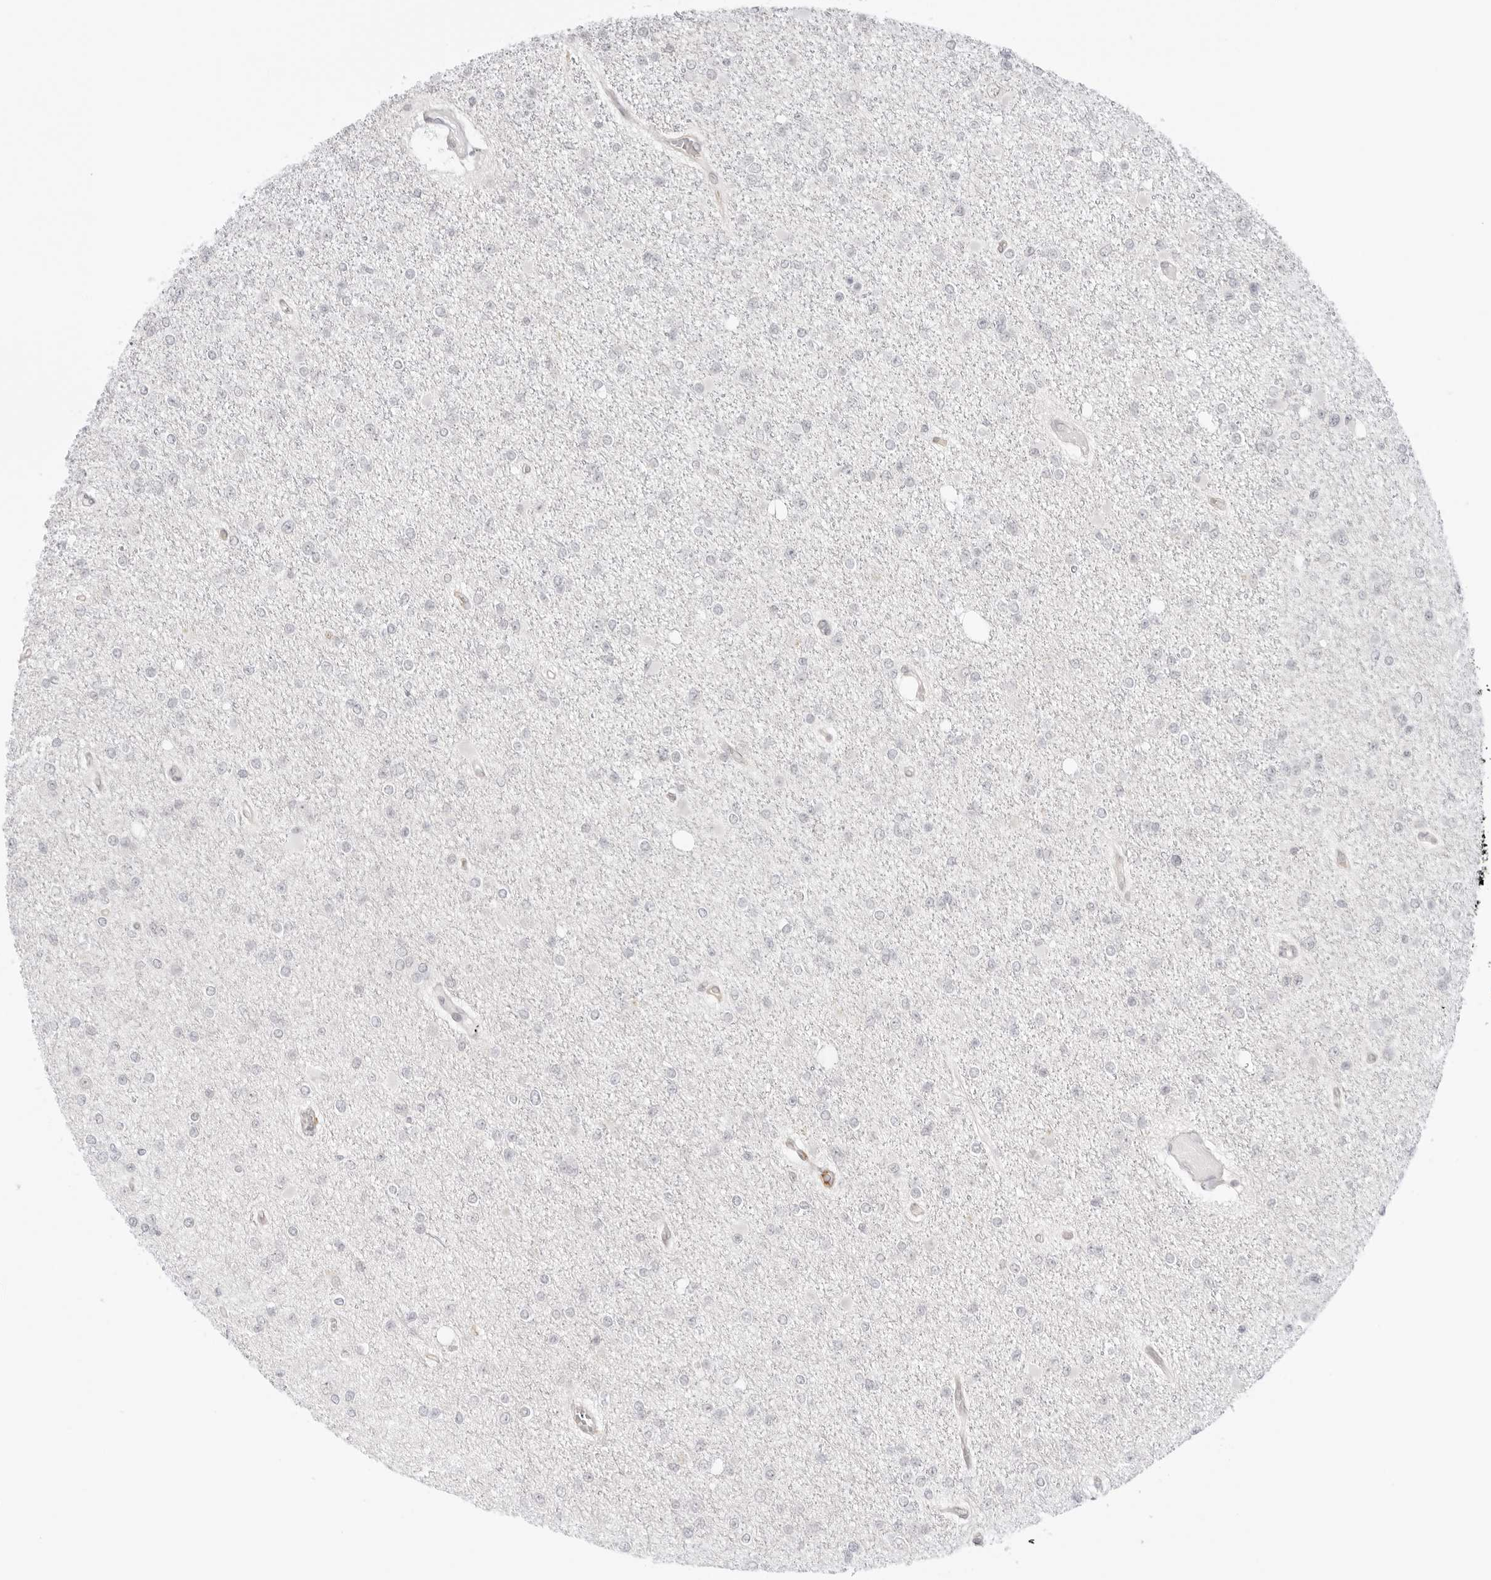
{"staining": {"intensity": "weak", "quantity": "<25%", "location": "nuclear"}, "tissue": "glioma", "cell_type": "Tumor cells", "image_type": "cancer", "snomed": [{"axis": "morphology", "description": "Glioma, malignant, Low grade"}, {"axis": "topography", "description": "Brain"}], "caption": "Malignant glioma (low-grade) was stained to show a protein in brown. There is no significant expression in tumor cells.", "gene": "MED18", "patient": {"sex": "female", "age": 22}}